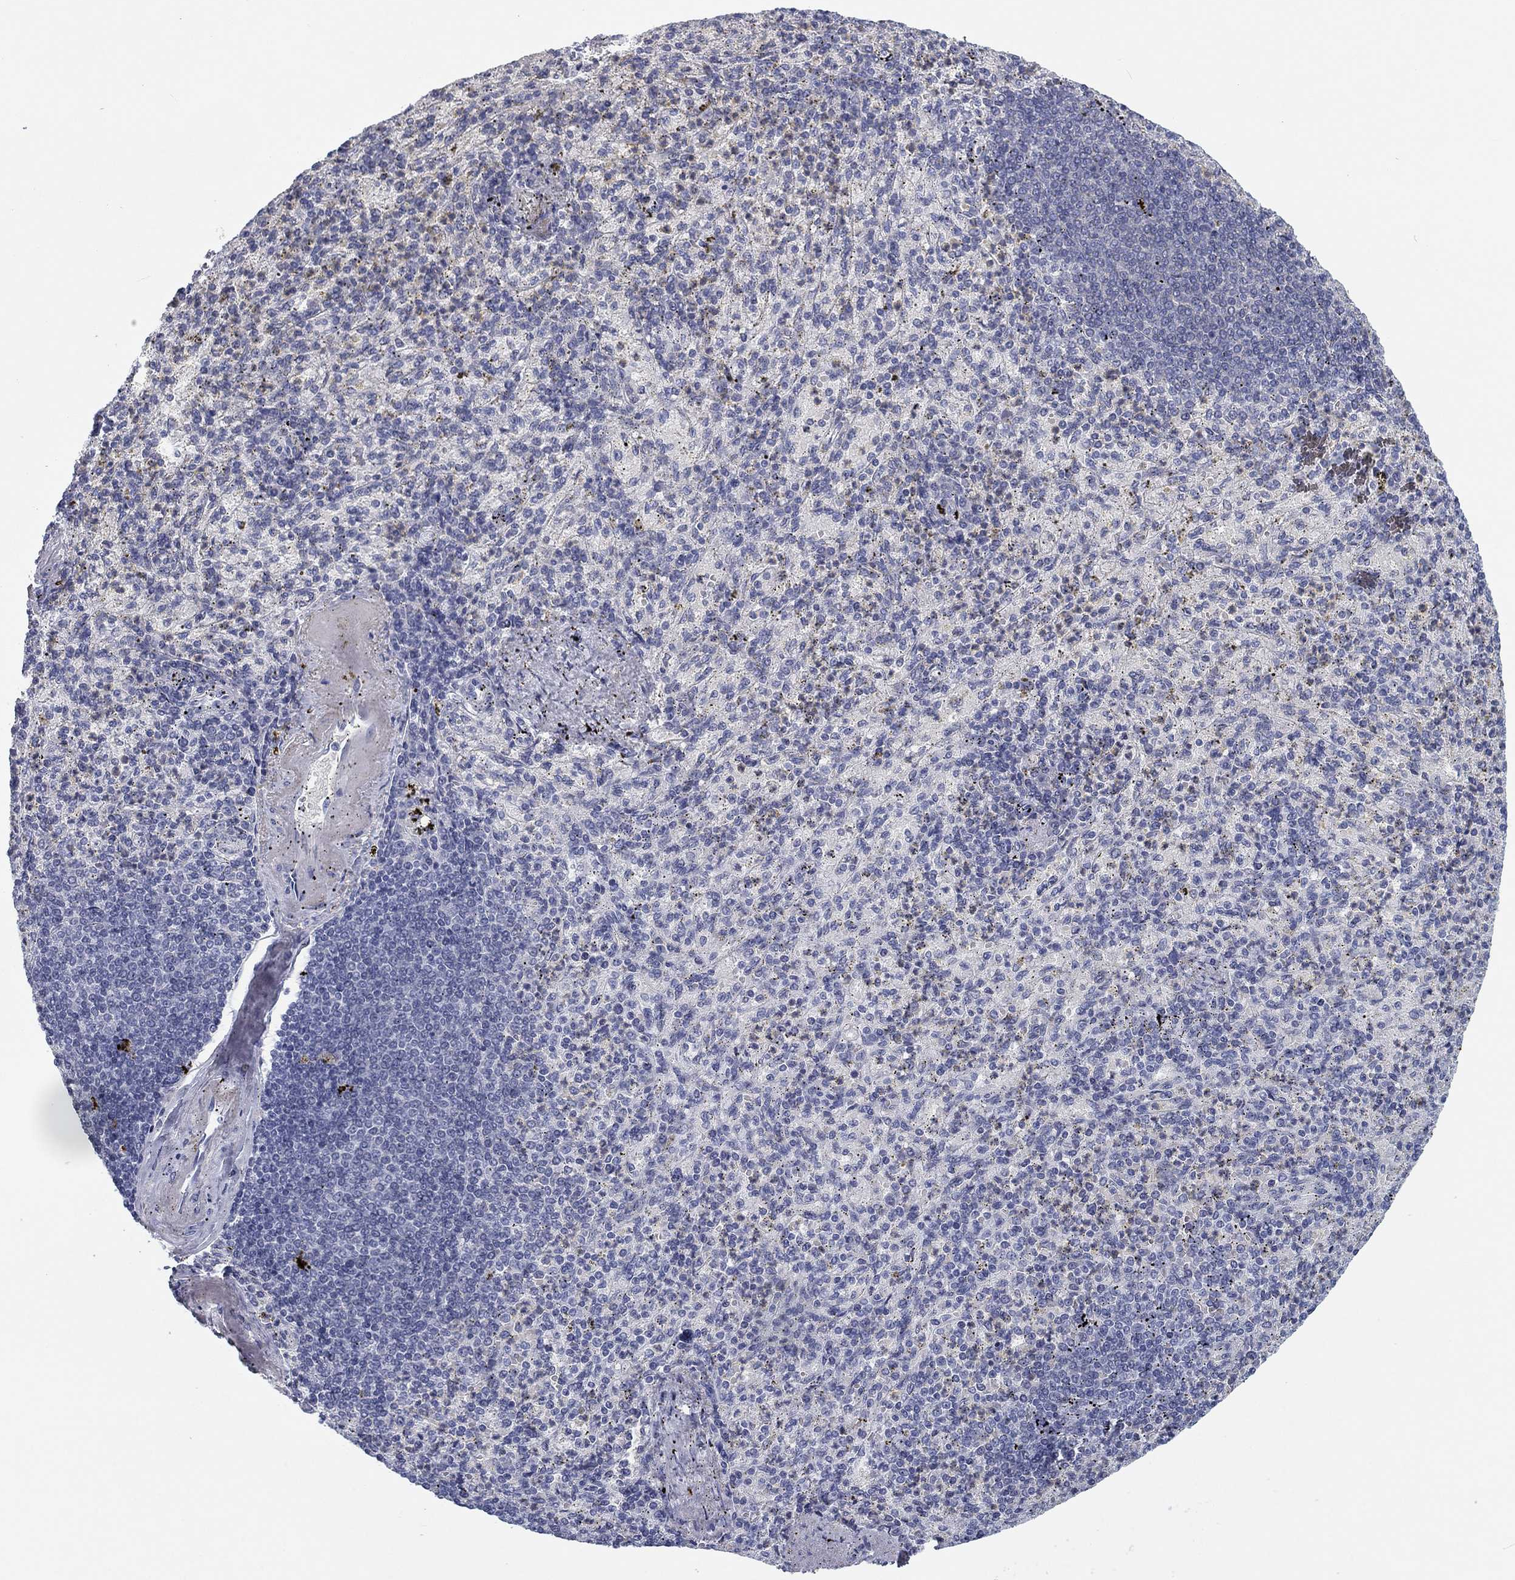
{"staining": {"intensity": "negative", "quantity": "none", "location": "none"}, "tissue": "spleen", "cell_type": "Cells in red pulp", "image_type": "normal", "snomed": [{"axis": "morphology", "description": "Normal tissue, NOS"}, {"axis": "topography", "description": "Spleen"}], "caption": "This is a image of IHC staining of benign spleen, which shows no expression in cells in red pulp.", "gene": "CALB1", "patient": {"sex": "female", "age": 74}}